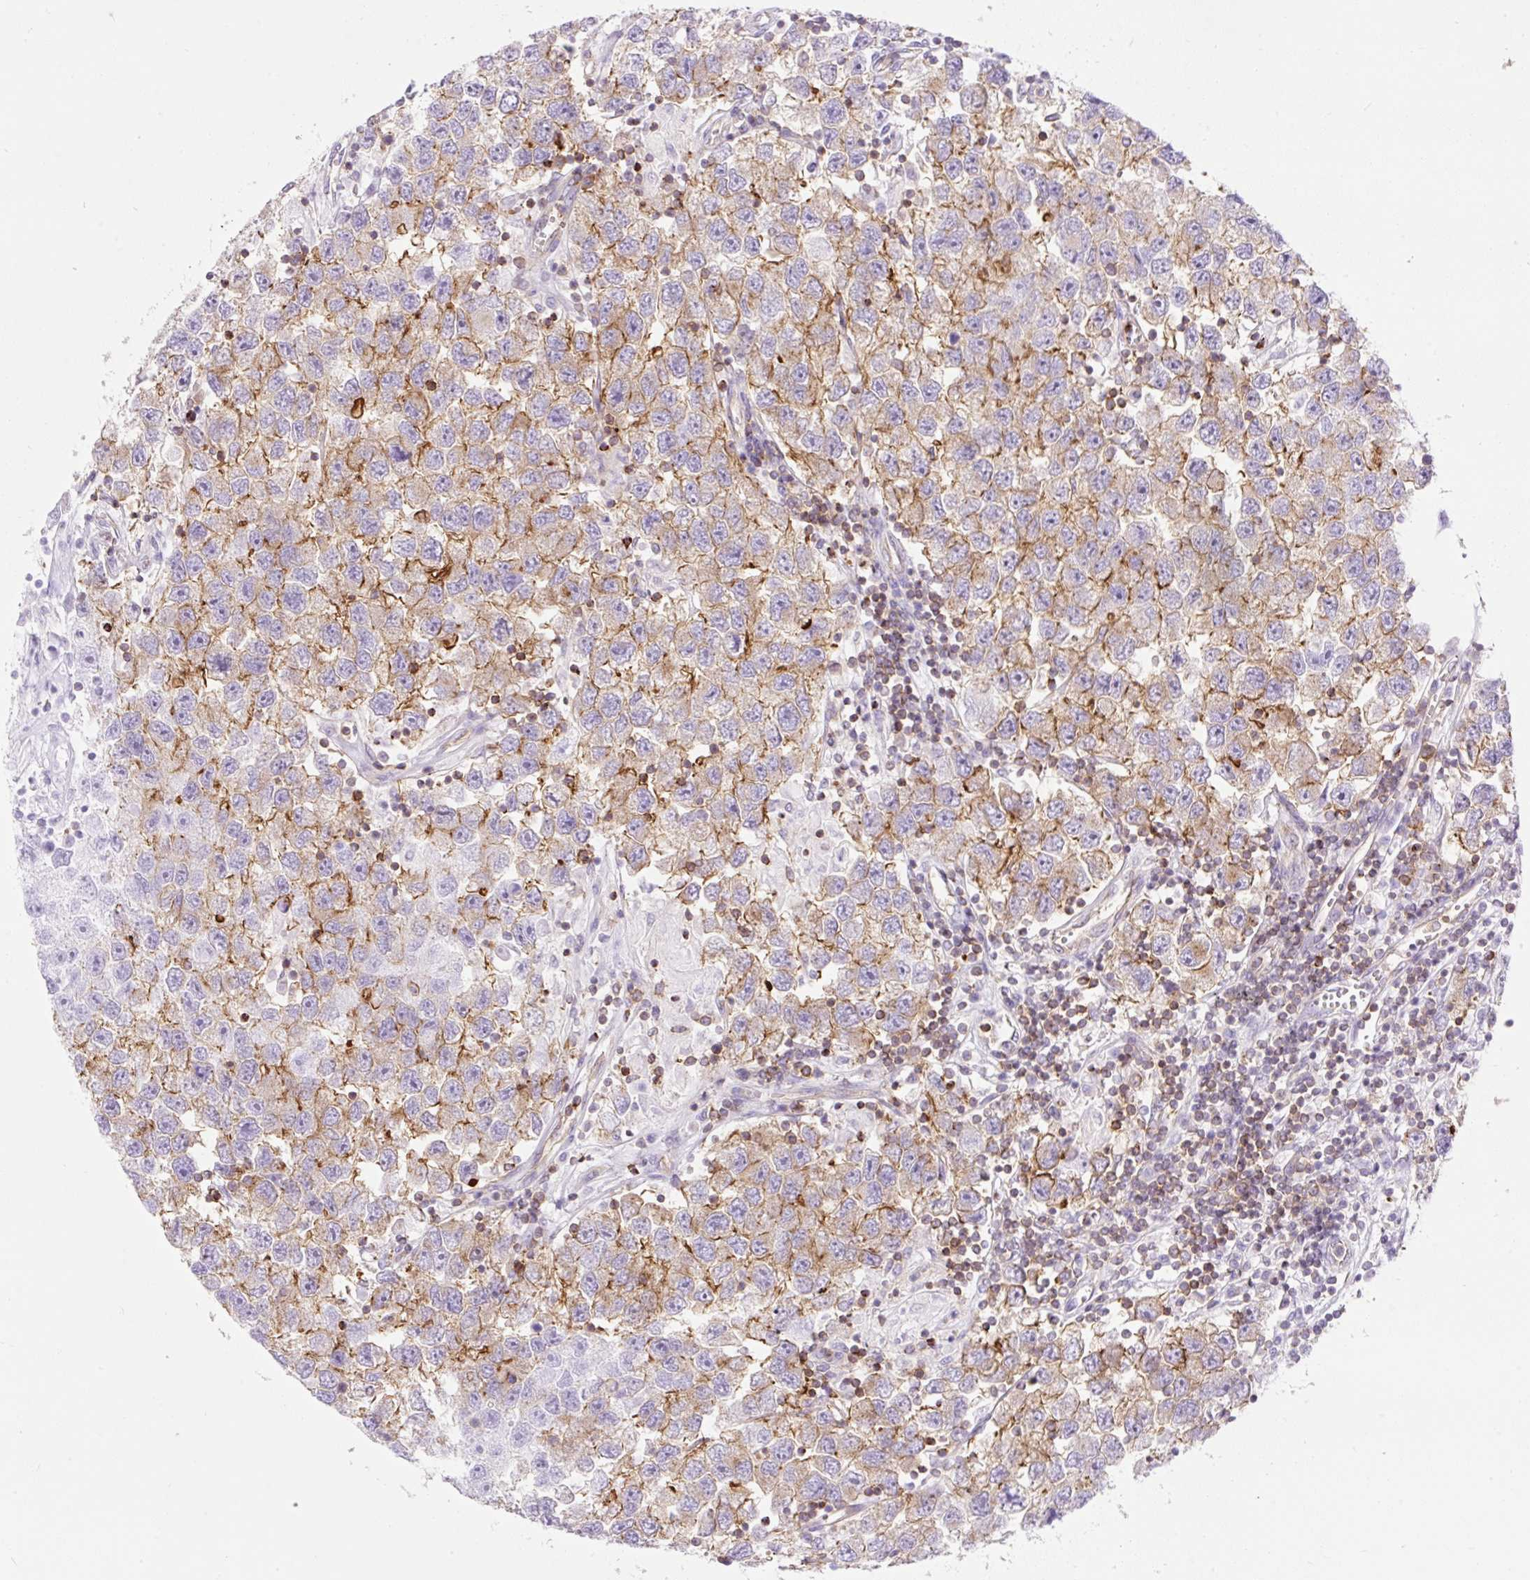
{"staining": {"intensity": "moderate", "quantity": "25%-75%", "location": "cytoplasmic/membranous"}, "tissue": "testis cancer", "cell_type": "Tumor cells", "image_type": "cancer", "snomed": [{"axis": "morphology", "description": "Seminoma, NOS"}, {"axis": "topography", "description": "Testis"}], "caption": "Immunohistochemical staining of human testis seminoma reveals medium levels of moderate cytoplasmic/membranous positivity in about 25%-75% of tumor cells. The protein of interest is shown in brown color, while the nuclei are stained blue.", "gene": "DNM2", "patient": {"sex": "male", "age": 26}}